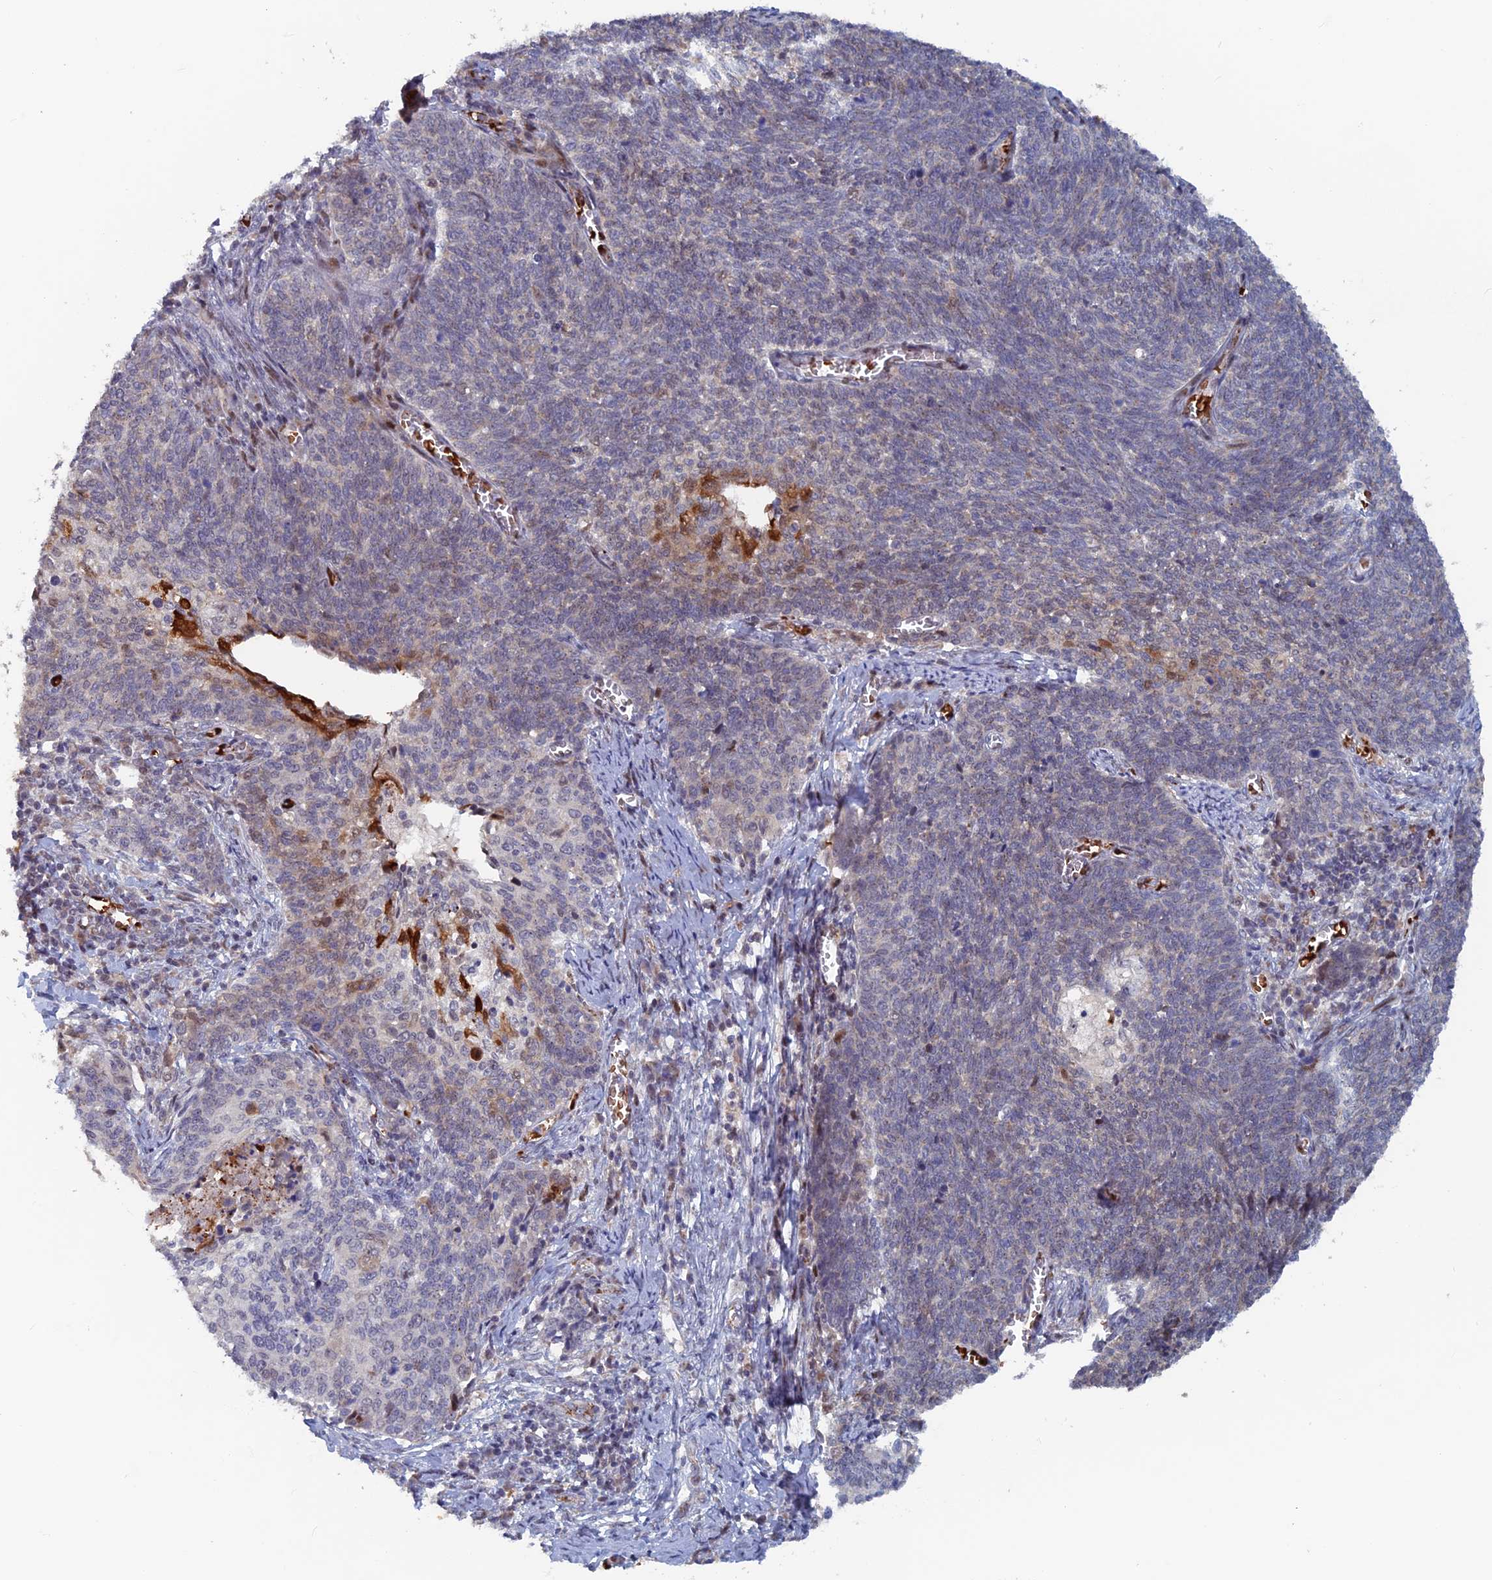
{"staining": {"intensity": "negative", "quantity": "none", "location": "none"}, "tissue": "cervical cancer", "cell_type": "Tumor cells", "image_type": "cancer", "snomed": [{"axis": "morphology", "description": "Squamous cell carcinoma, NOS"}, {"axis": "topography", "description": "Cervix"}], "caption": "This histopathology image is of cervical cancer stained with immunohistochemistry (IHC) to label a protein in brown with the nuclei are counter-stained blue. There is no staining in tumor cells.", "gene": "SH3D21", "patient": {"sex": "female", "age": 39}}